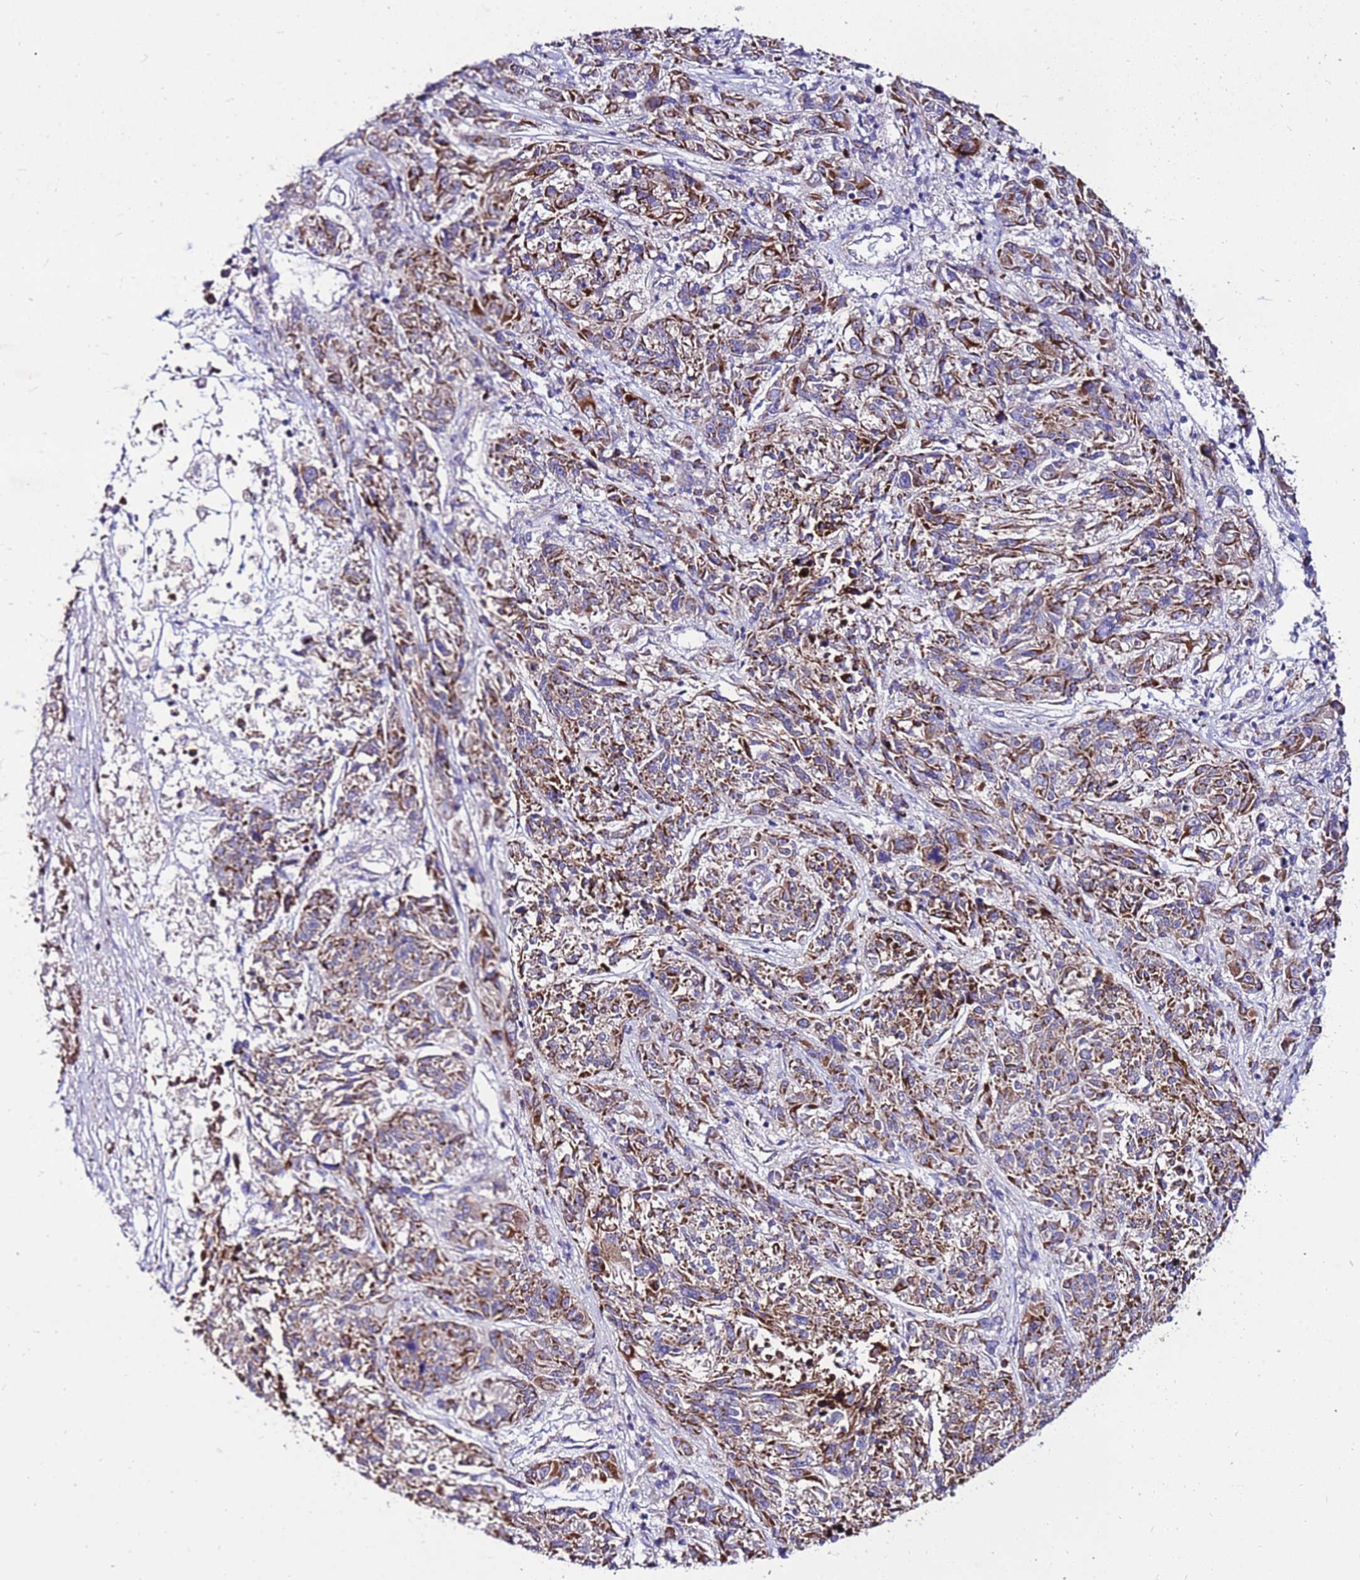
{"staining": {"intensity": "moderate", "quantity": ">75%", "location": "cytoplasmic/membranous"}, "tissue": "melanoma", "cell_type": "Tumor cells", "image_type": "cancer", "snomed": [{"axis": "morphology", "description": "Malignant melanoma, NOS"}, {"axis": "topography", "description": "Skin"}], "caption": "IHC (DAB (3,3'-diaminobenzidine)) staining of melanoma exhibits moderate cytoplasmic/membranous protein staining in approximately >75% of tumor cells.", "gene": "TMEM106C", "patient": {"sex": "male", "age": 53}}